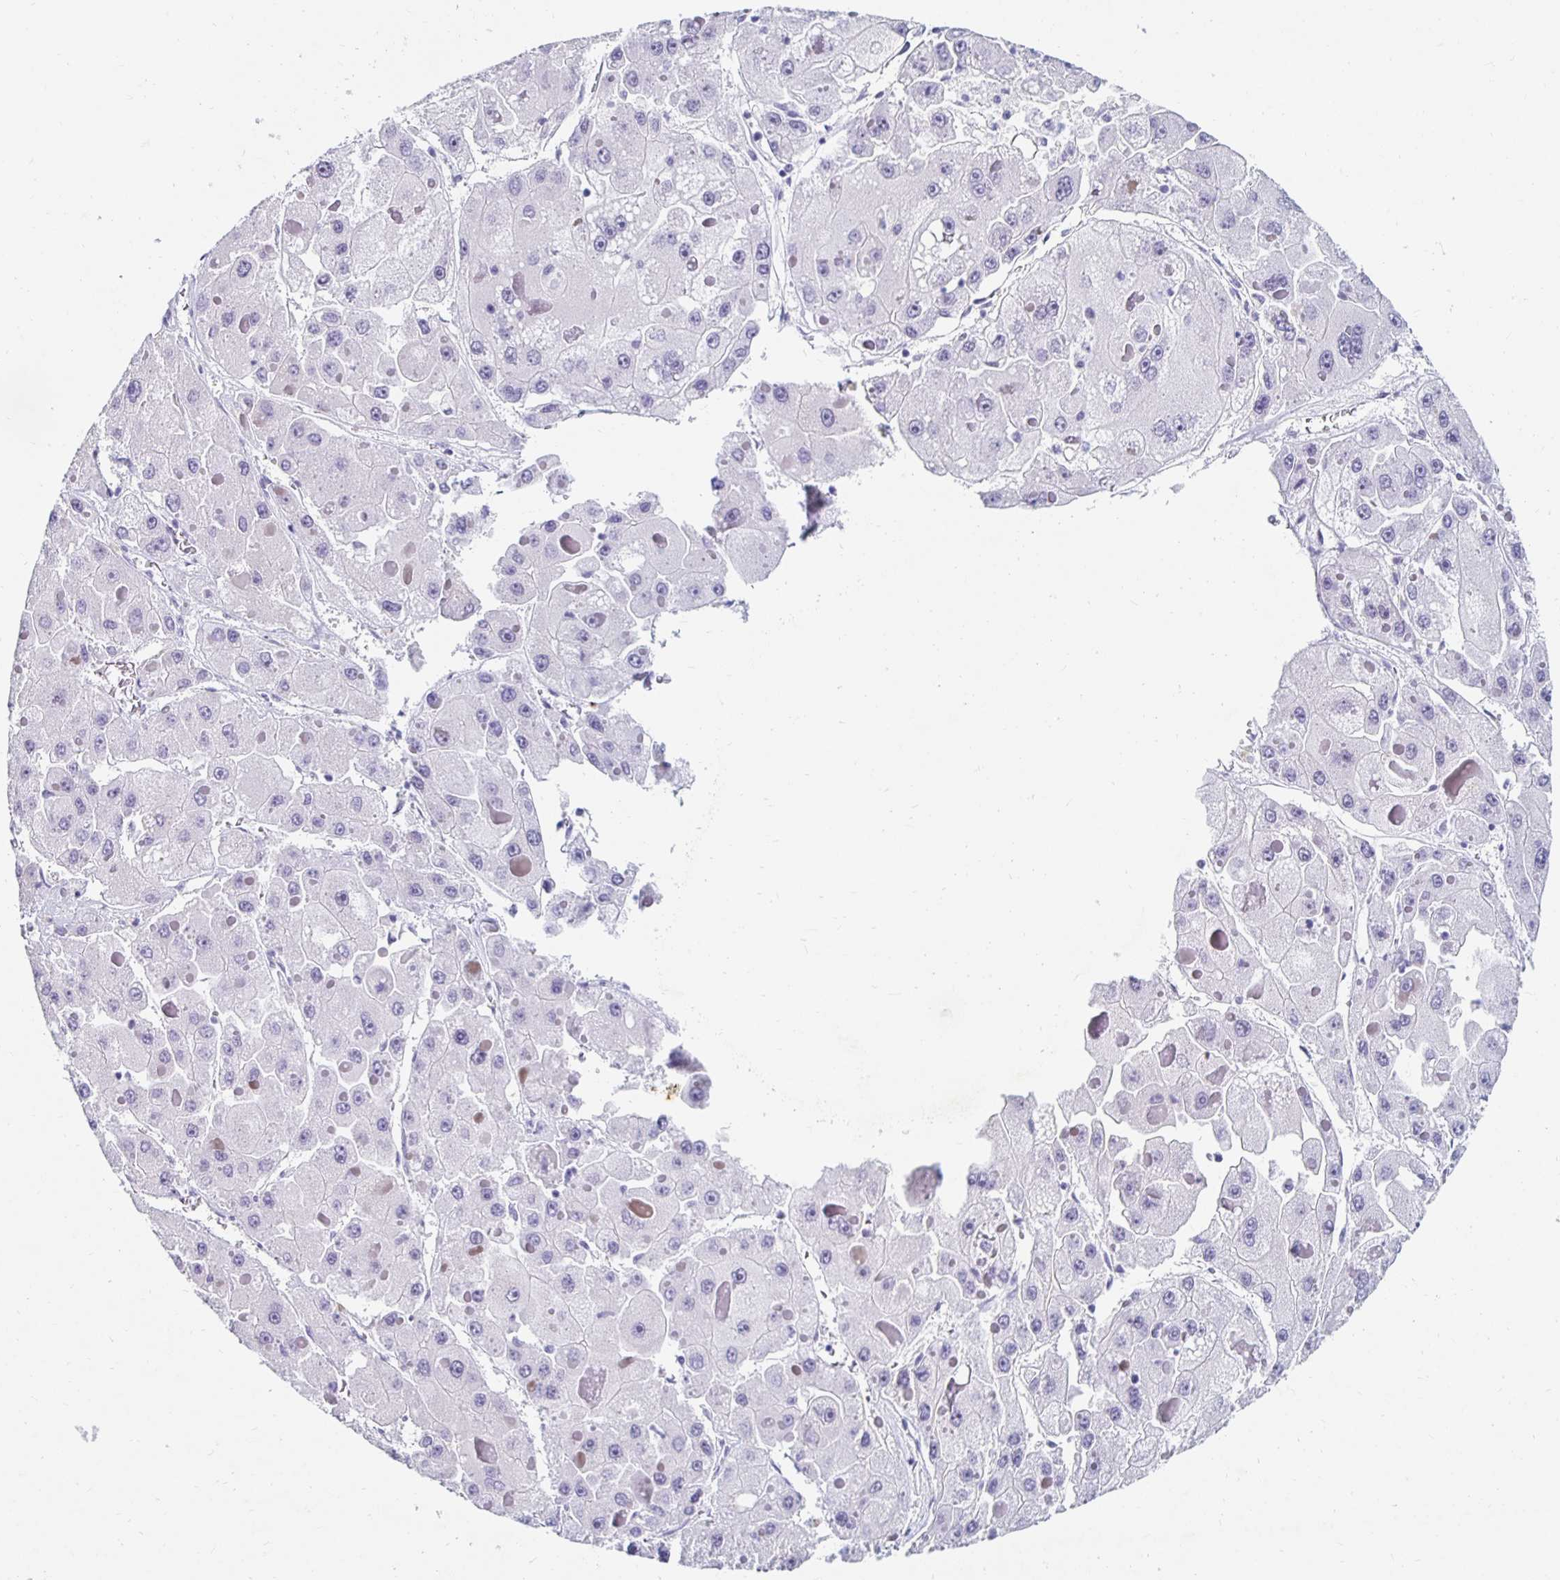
{"staining": {"intensity": "negative", "quantity": "none", "location": "none"}, "tissue": "liver cancer", "cell_type": "Tumor cells", "image_type": "cancer", "snomed": [{"axis": "morphology", "description": "Carcinoma, Hepatocellular, NOS"}, {"axis": "topography", "description": "Liver"}], "caption": "The histopathology image reveals no staining of tumor cells in liver hepatocellular carcinoma.", "gene": "KCNQ2", "patient": {"sex": "female", "age": 73}}